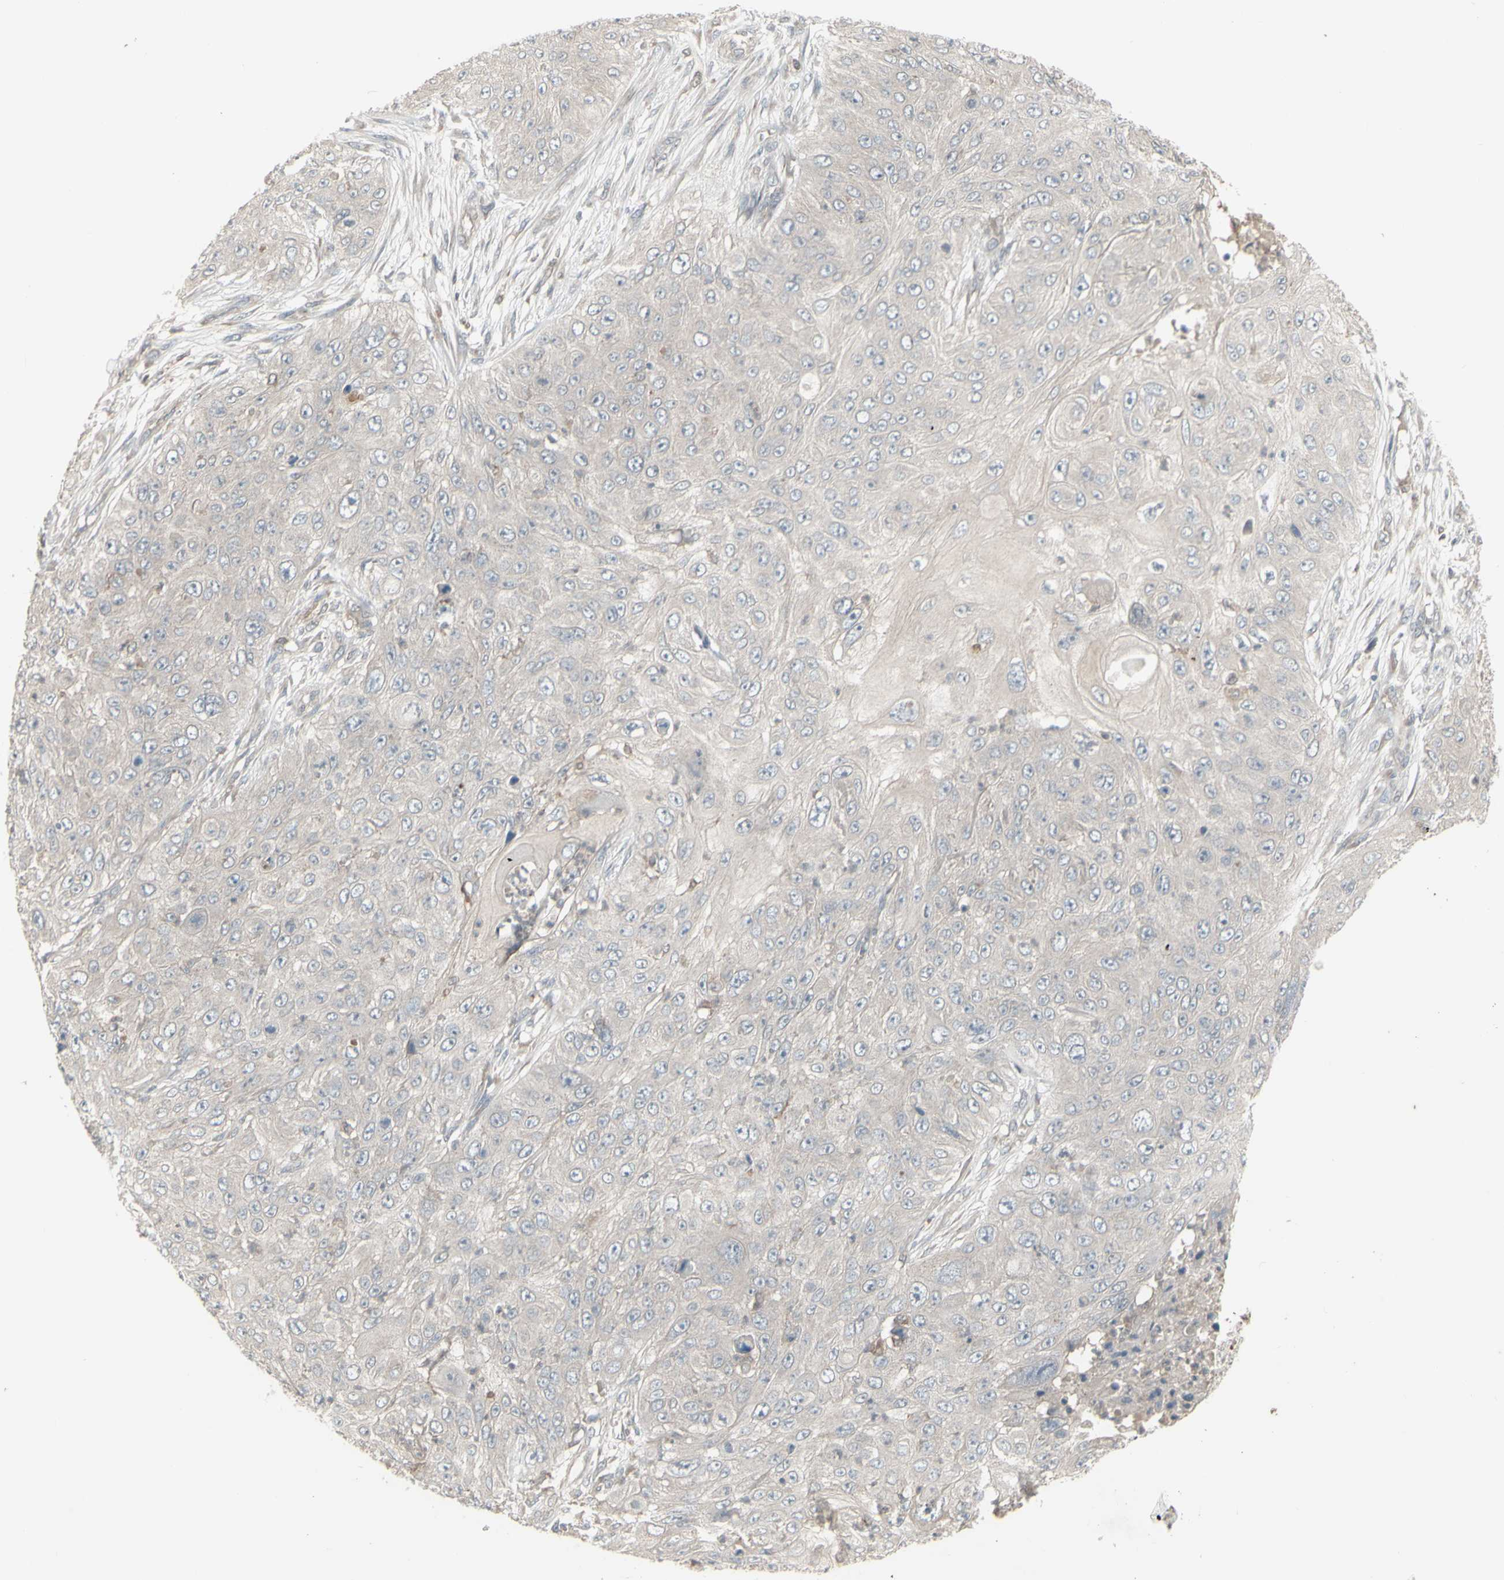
{"staining": {"intensity": "negative", "quantity": "none", "location": "none"}, "tissue": "skin cancer", "cell_type": "Tumor cells", "image_type": "cancer", "snomed": [{"axis": "morphology", "description": "Squamous cell carcinoma, NOS"}, {"axis": "topography", "description": "Skin"}], "caption": "Immunohistochemical staining of human skin squamous cell carcinoma demonstrates no significant staining in tumor cells.", "gene": "CSK", "patient": {"sex": "female", "age": 80}}